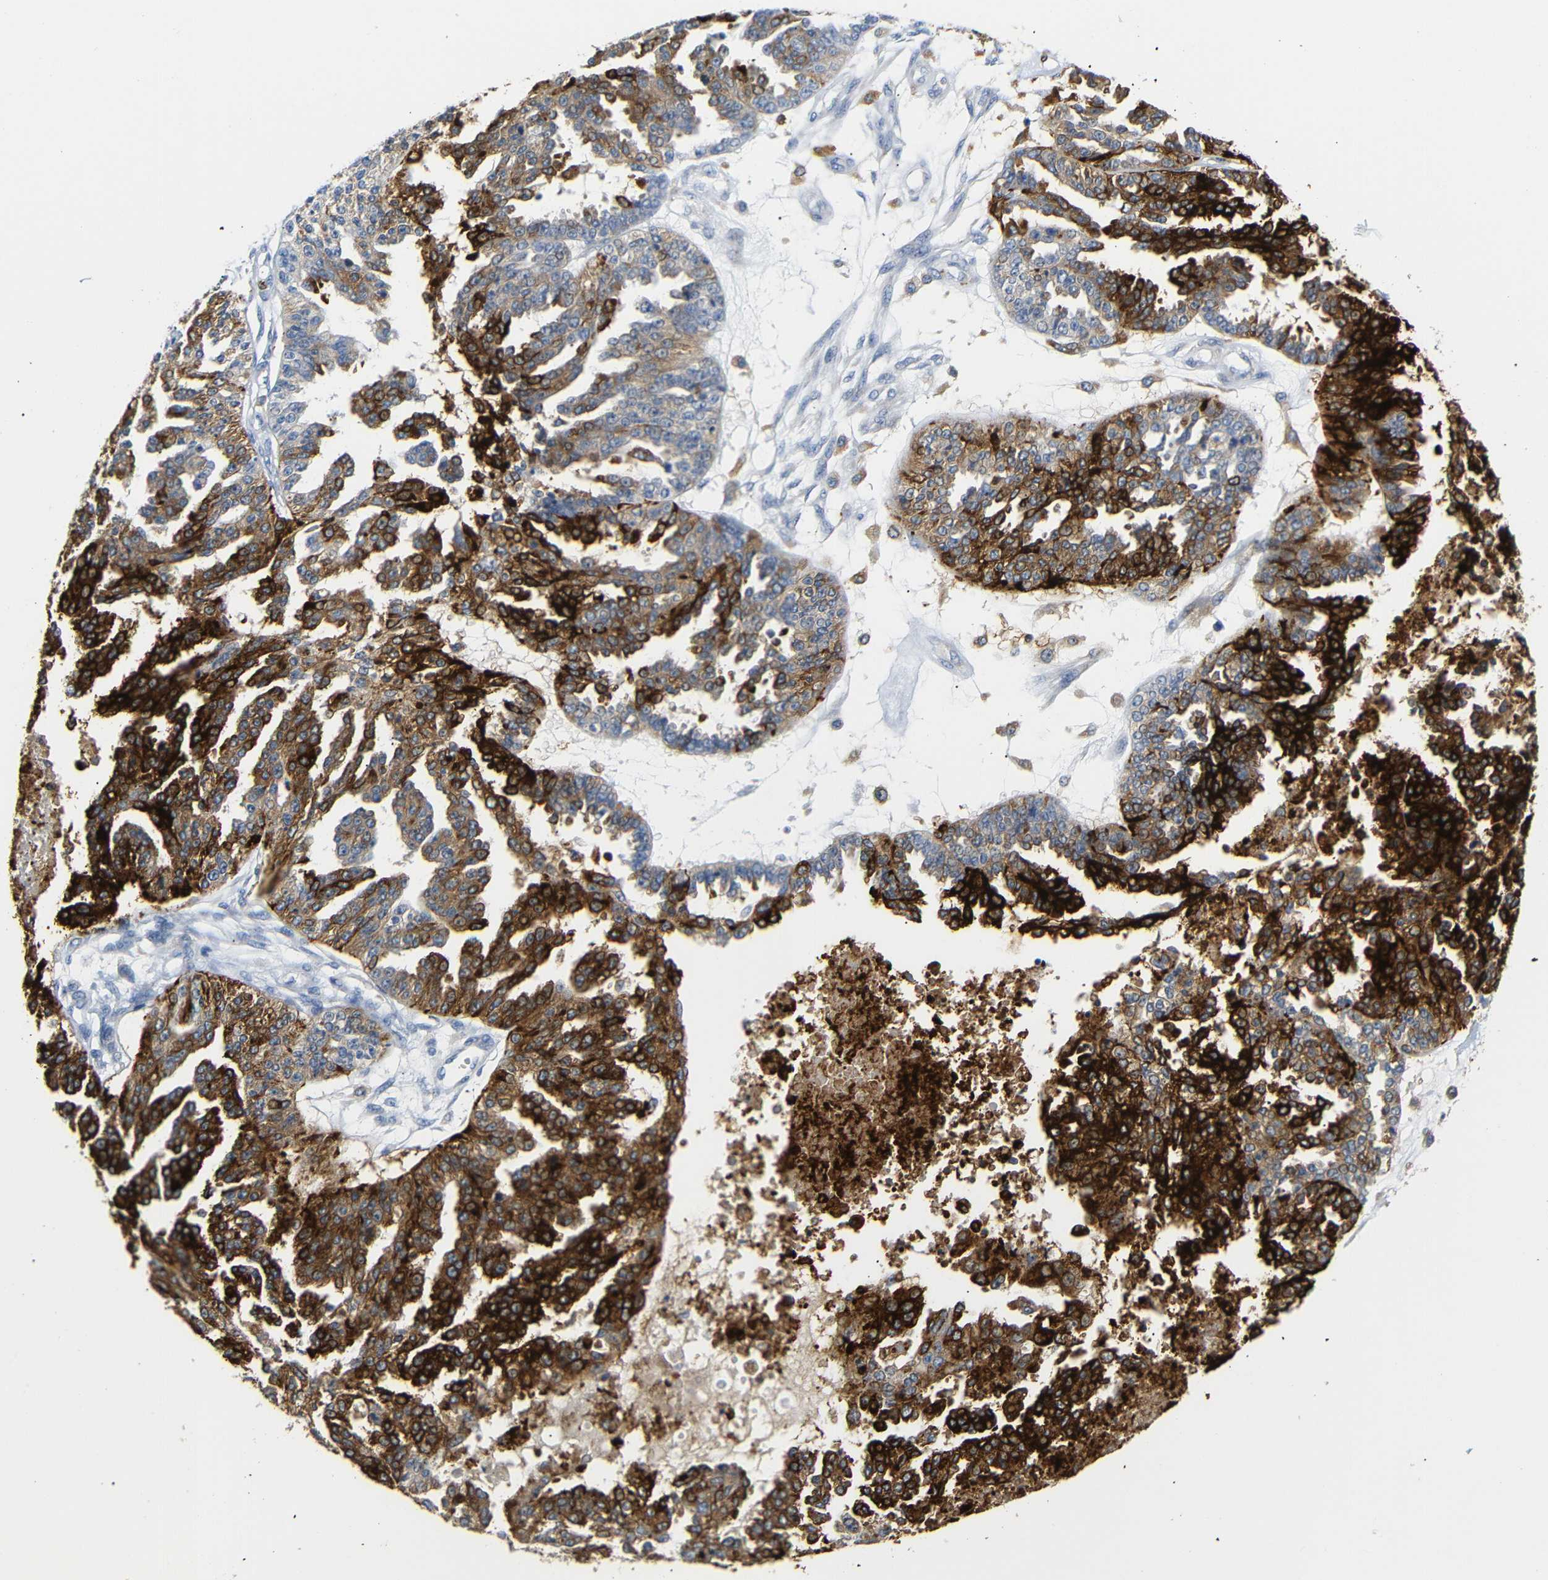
{"staining": {"intensity": "strong", "quantity": "25%-75%", "location": "cytoplasmic/membranous"}, "tissue": "ovarian cancer", "cell_type": "Tumor cells", "image_type": "cancer", "snomed": [{"axis": "morphology", "description": "Cystadenocarcinoma, serous, NOS"}, {"axis": "topography", "description": "Ovary"}], "caption": "Human ovarian cancer (serous cystadenocarcinoma) stained with a brown dye displays strong cytoplasmic/membranous positive staining in approximately 25%-75% of tumor cells.", "gene": "HLA-DQB1", "patient": {"sex": "female", "age": 58}}